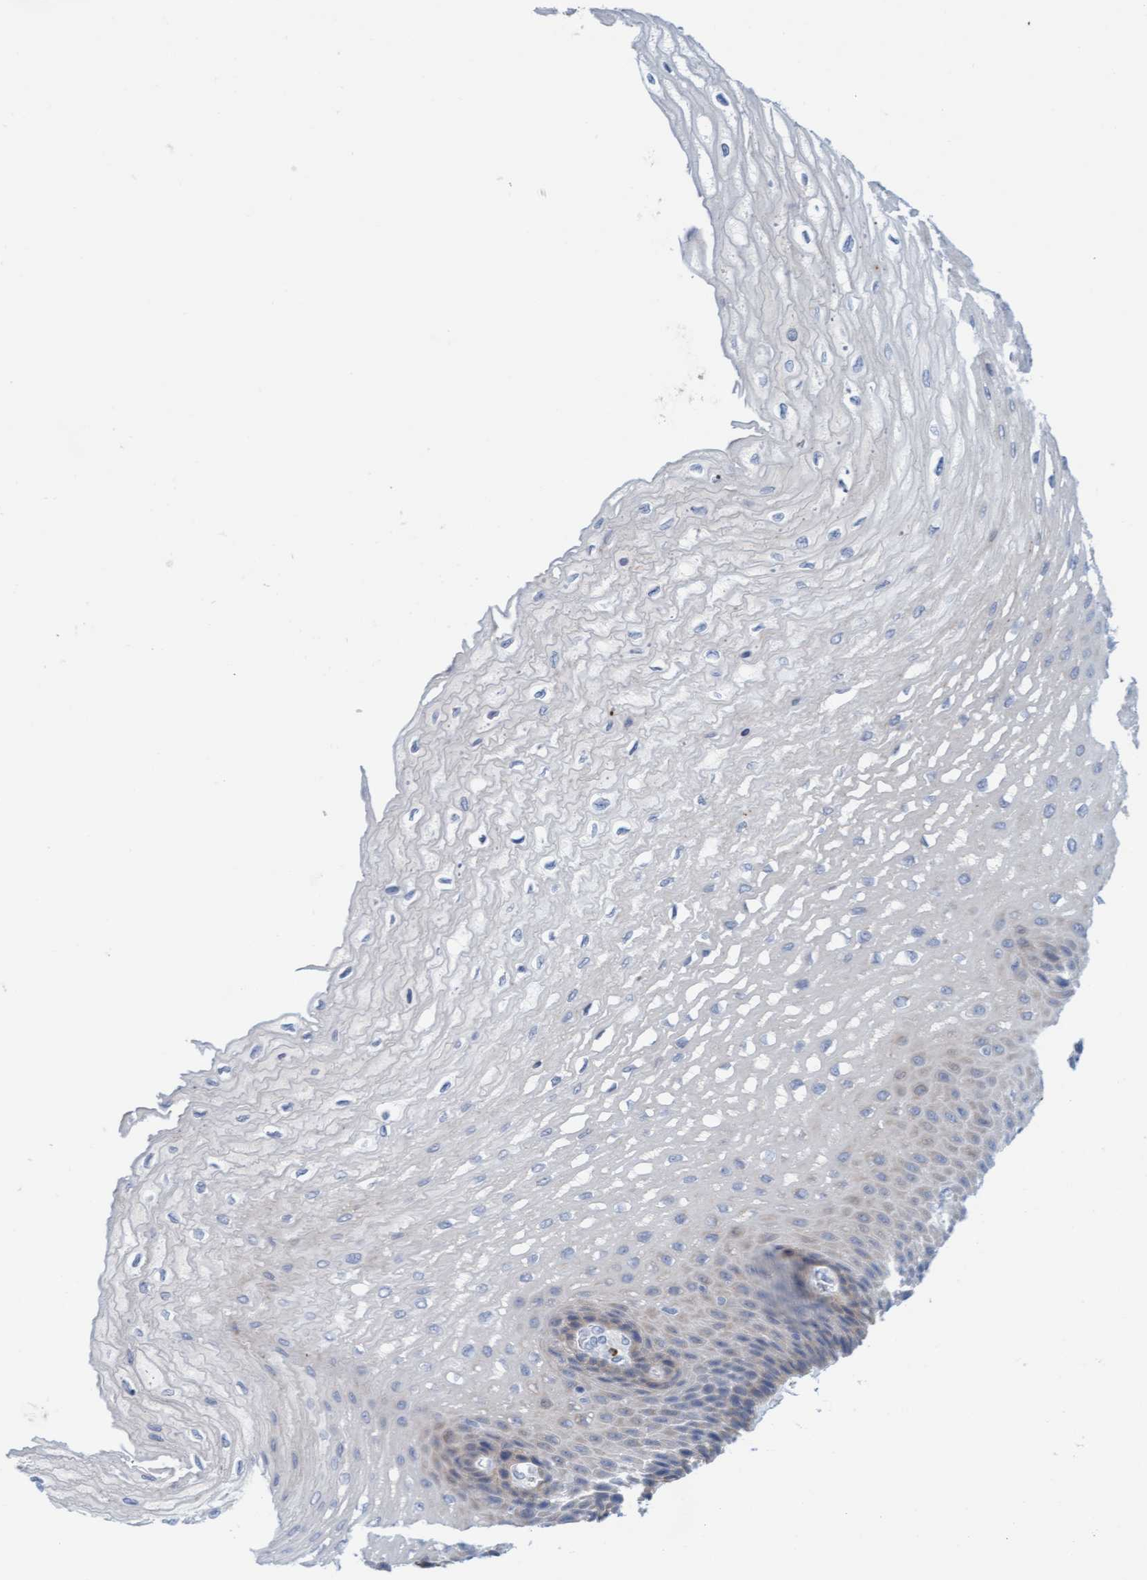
{"staining": {"intensity": "negative", "quantity": "none", "location": "none"}, "tissue": "esophagus", "cell_type": "Squamous epithelial cells", "image_type": "normal", "snomed": [{"axis": "morphology", "description": "Normal tissue, NOS"}, {"axis": "topography", "description": "Esophagus"}], "caption": "Immunohistochemistry image of benign esophagus stained for a protein (brown), which reveals no staining in squamous epithelial cells. Nuclei are stained in blue.", "gene": "CPA3", "patient": {"sex": "female", "age": 72}}